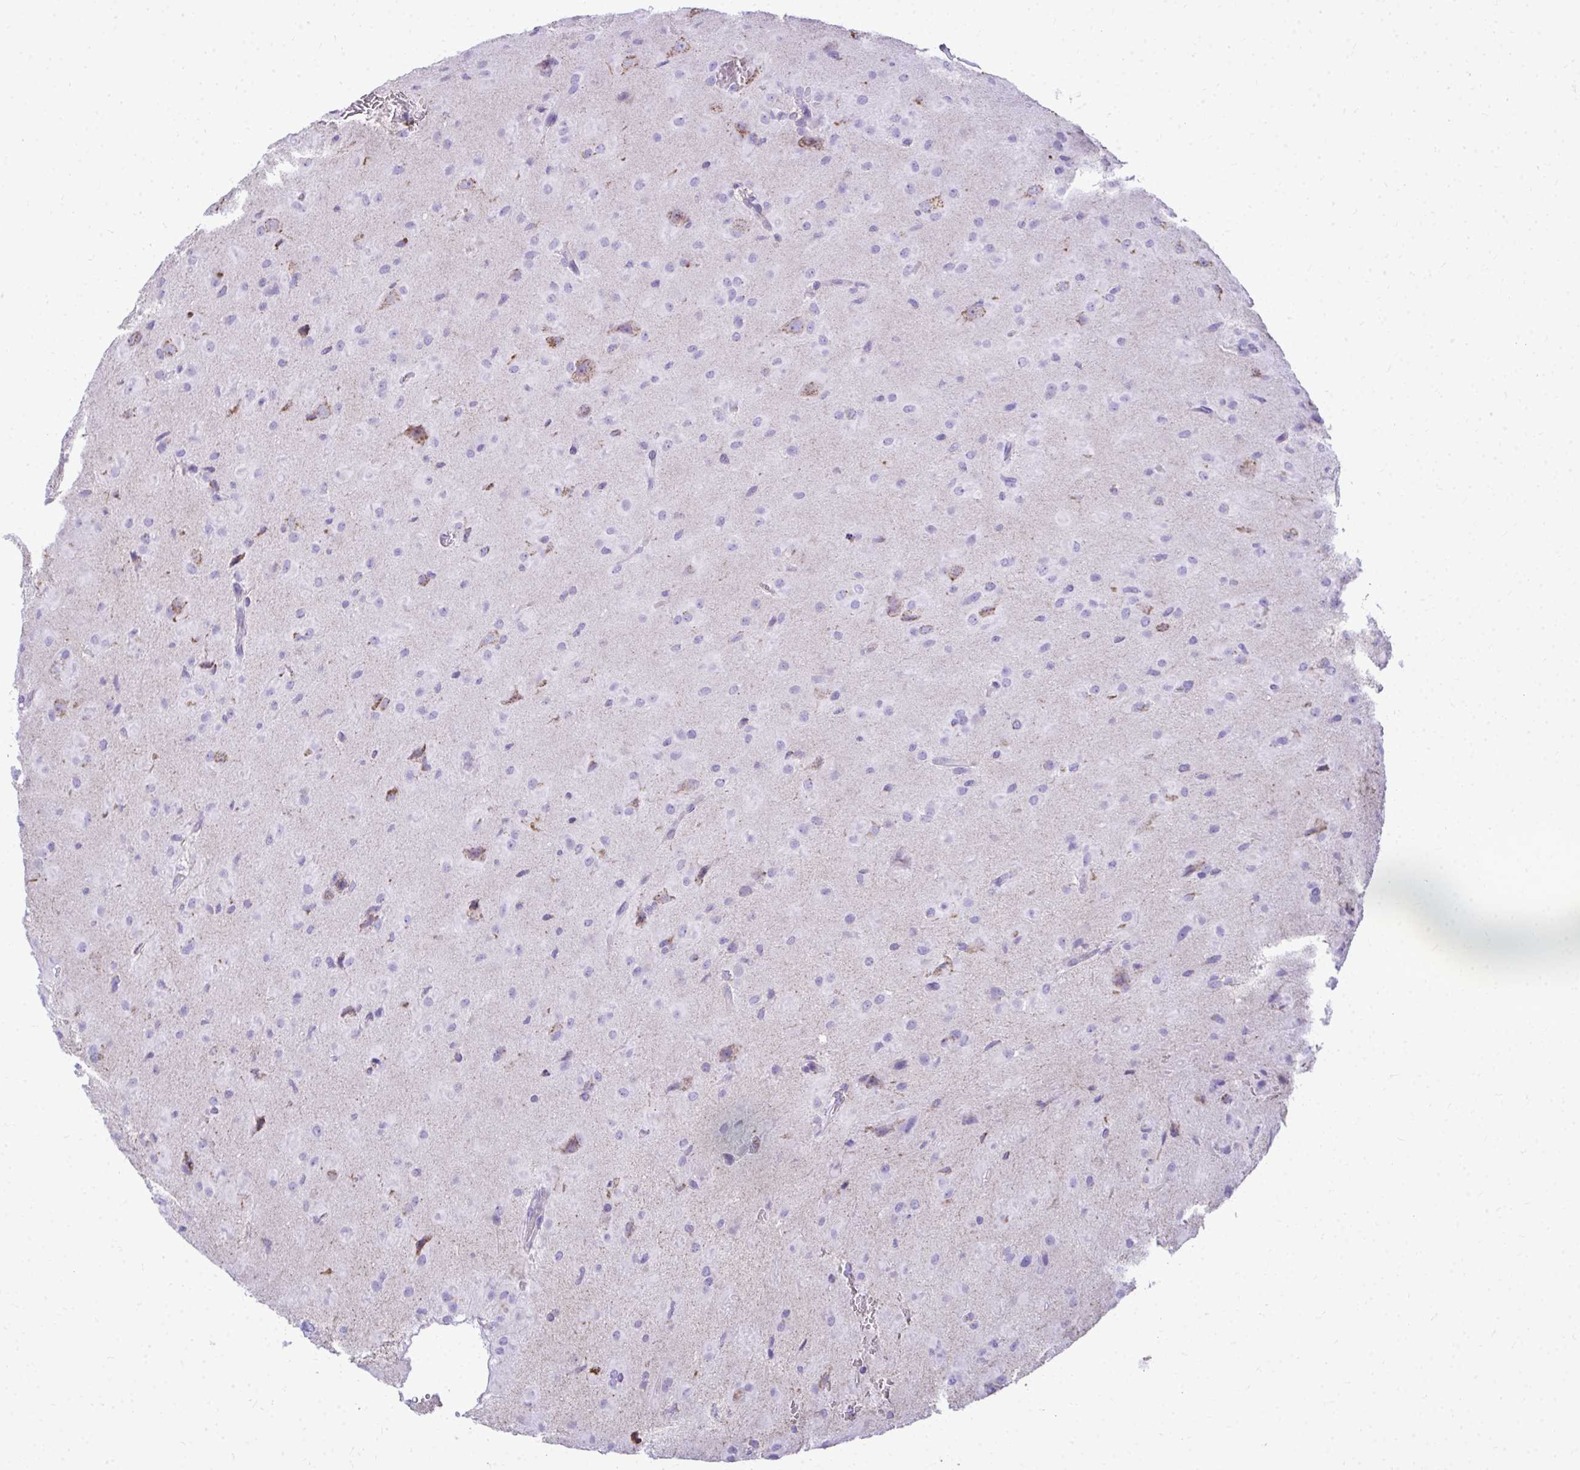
{"staining": {"intensity": "negative", "quantity": "none", "location": "none"}, "tissue": "glioma", "cell_type": "Tumor cells", "image_type": "cancer", "snomed": [{"axis": "morphology", "description": "Glioma, malignant, Low grade"}, {"axis": "topography", "description": "Brain"}], "caption": "Tumor cells are negative for brown protein staining in glioma.", "gene": "MPZL2", "patient": {"sex": "male", "age": 58}}